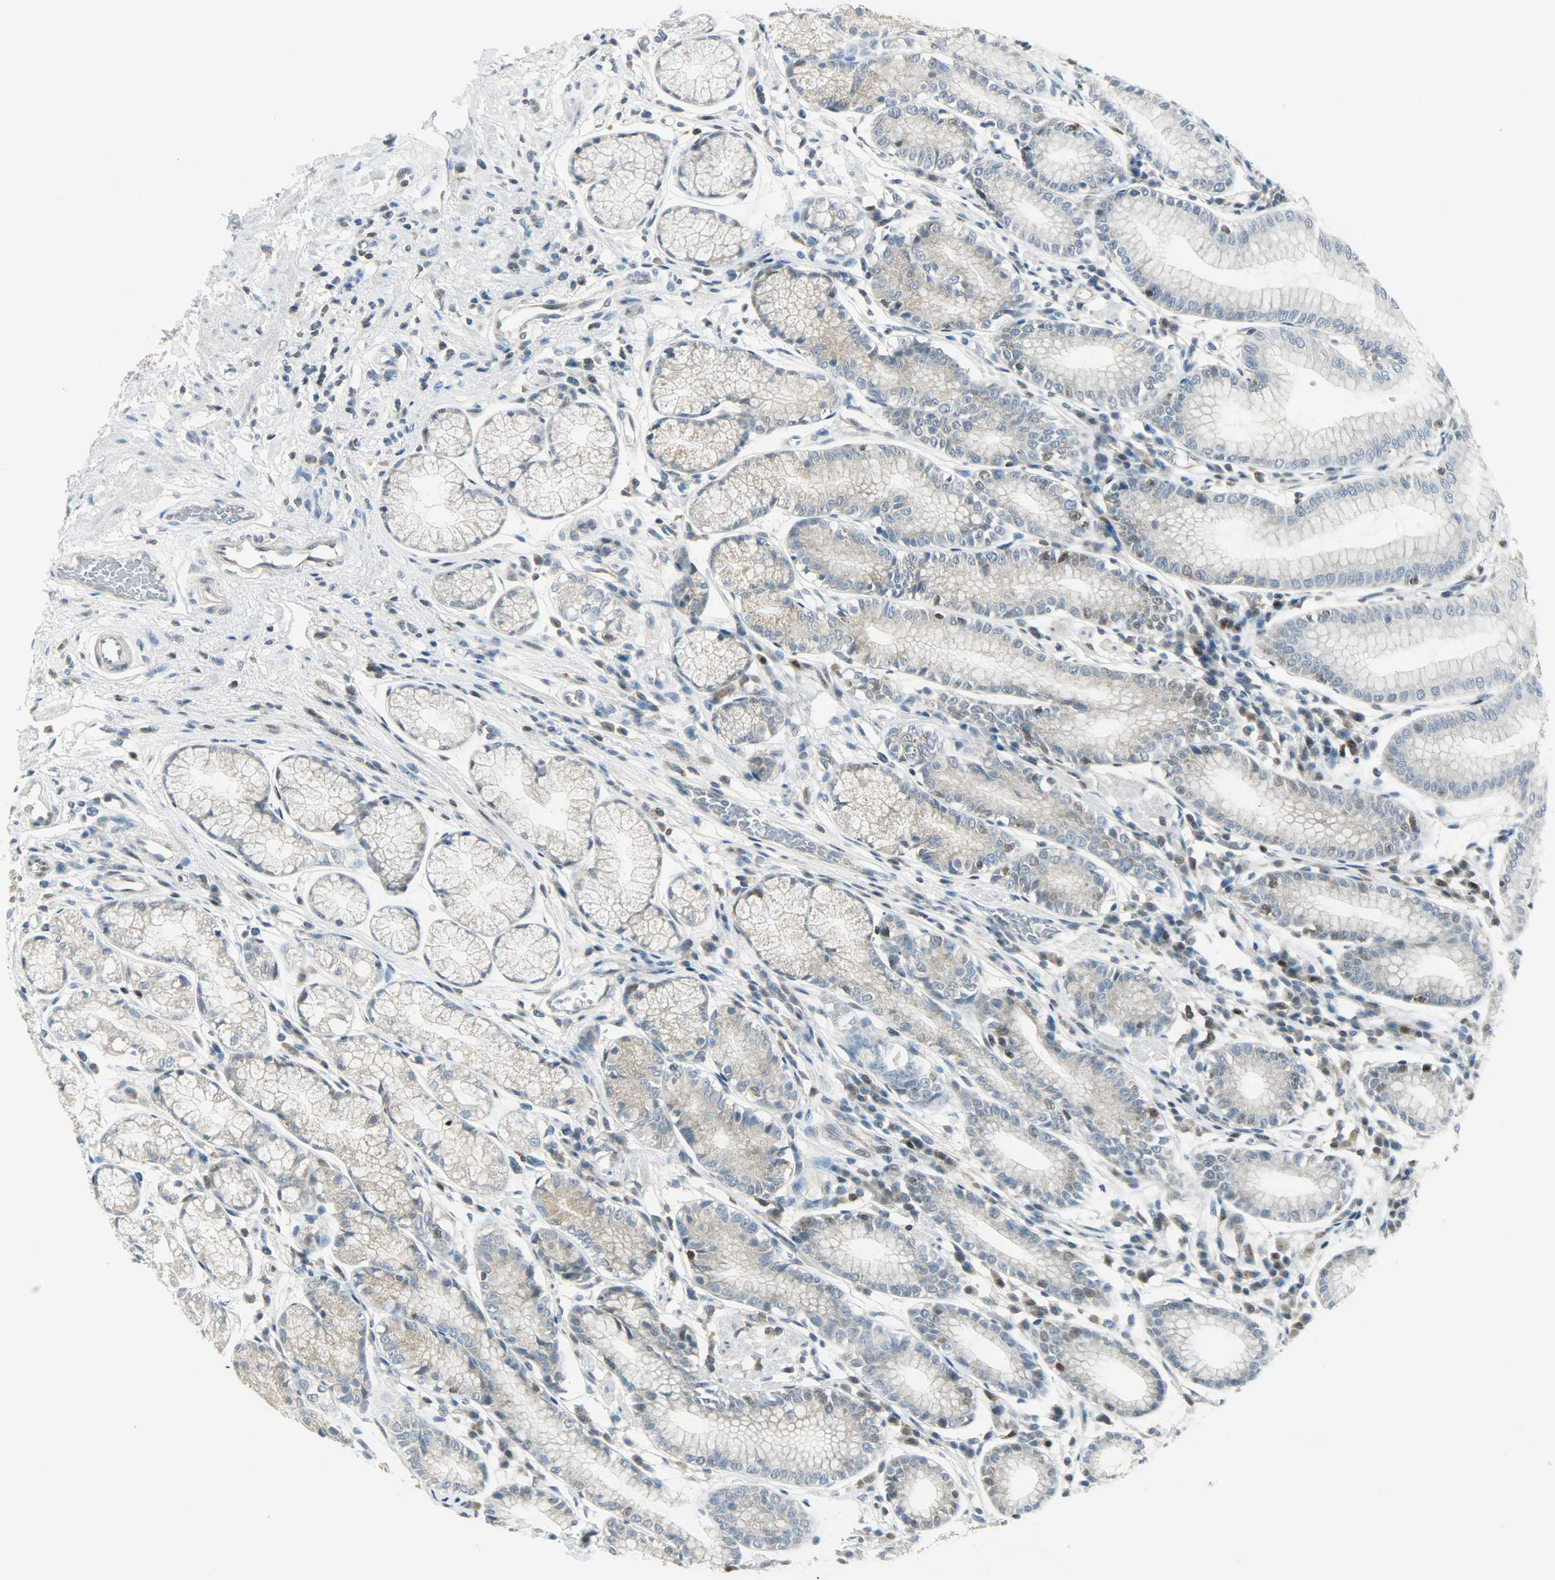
{"staining": {"intensity": "strong", "quantity": "<25%", "location": "nuclear"}, "tissue": "stomach", "cell_type": "Glandular cells", "image_type": "normal", "snomed": [{"axis": "morphology", "description": "Normal tissue, NOS"}, {"axis": "morphology", "description": "Inflammation, NOS"}, {"axis": "topography", "description": "Stomach, lower"}], "caption": "Protein staining by IHC reveals strong nuclear positivity in approximately <25% of glandular cells in benign stomach. The protein of interest is stained brown, and the nuclei are stained in blue (DAB IHC with brightfield microscopy, high magnification).", "gene": "IL15", "patient": {"sex": "male", "age": 59}}